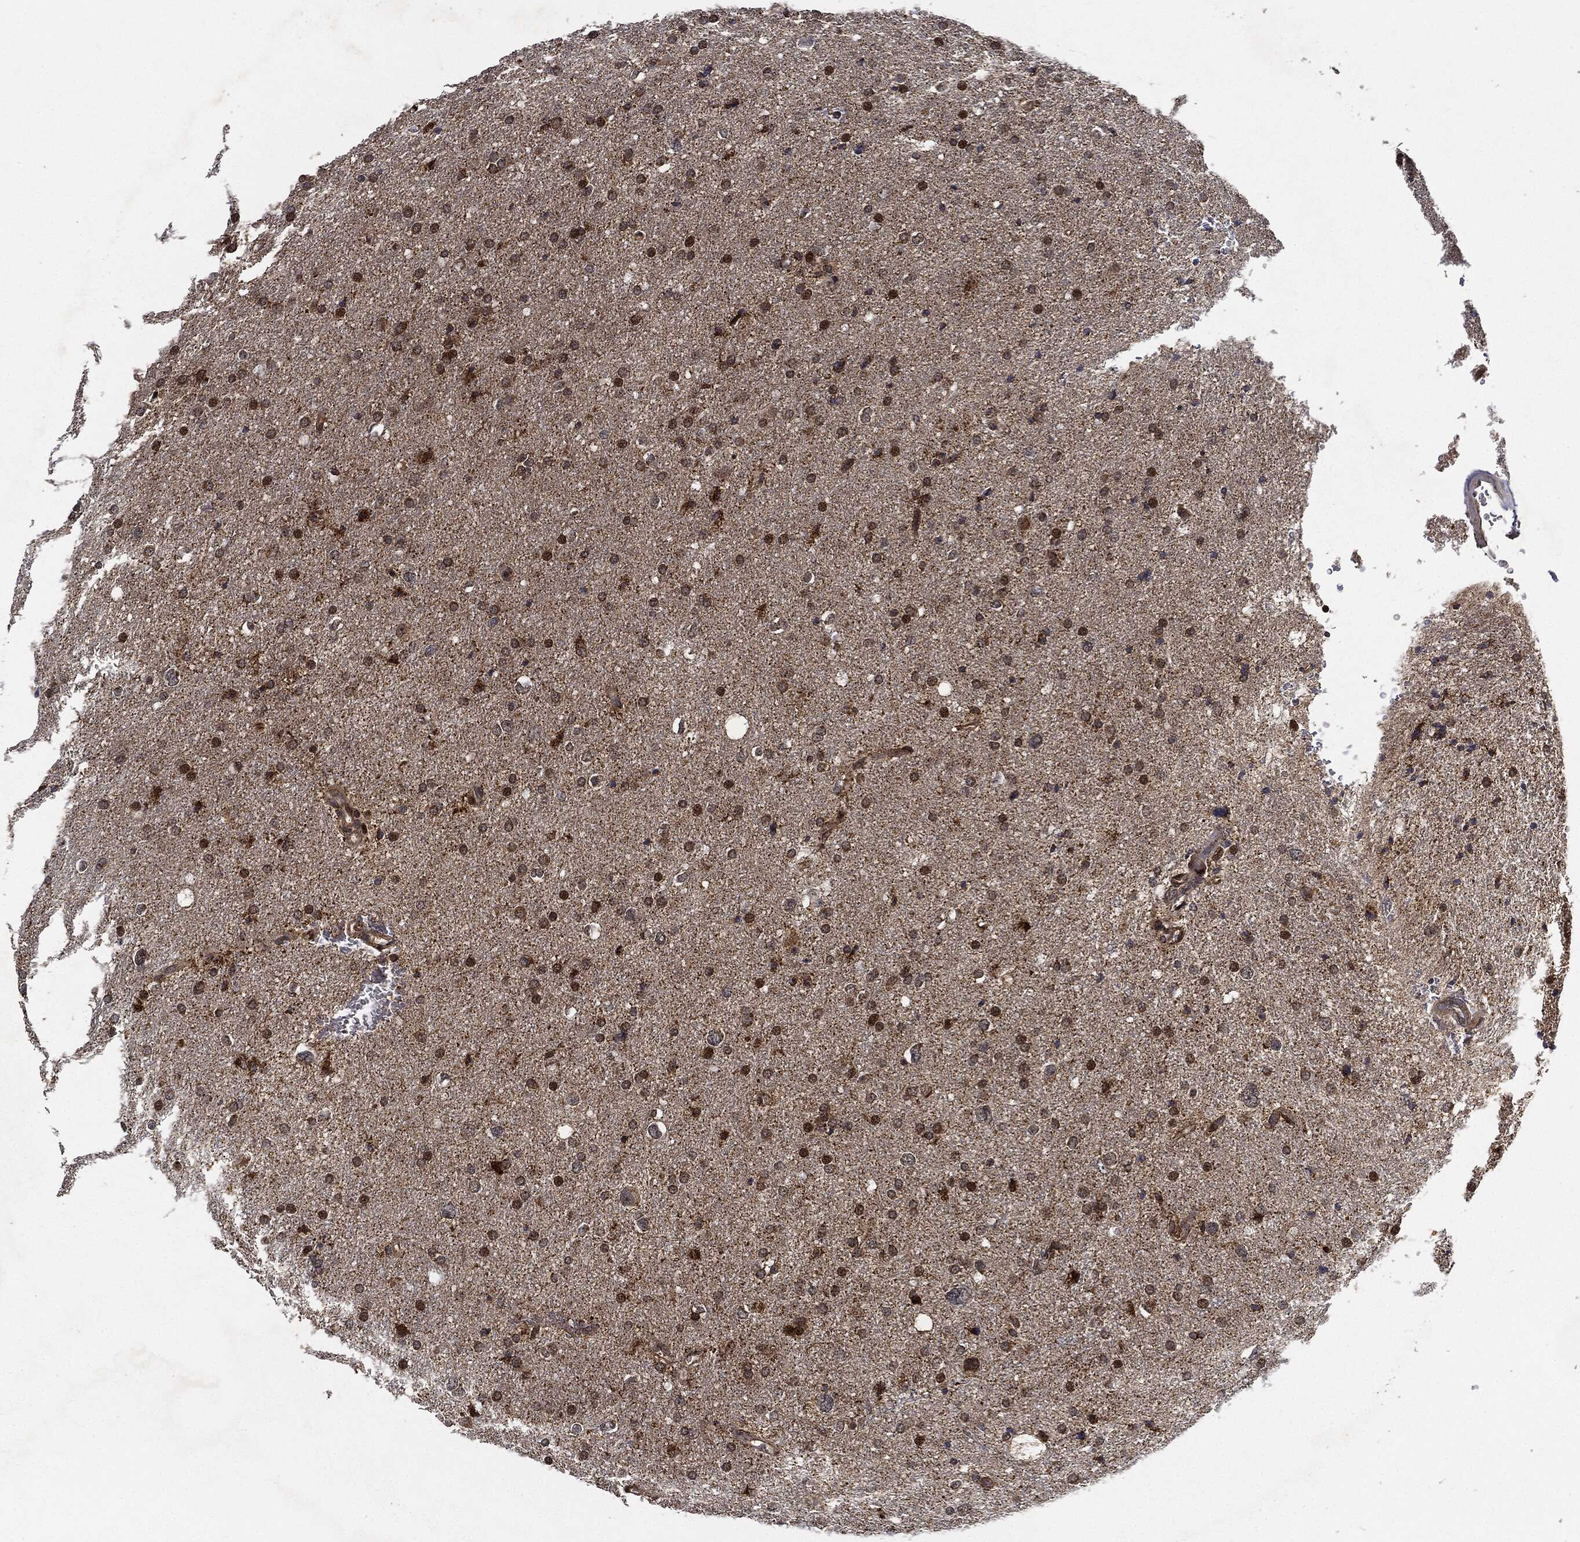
{"staining": {"intensity": "moderate", "quantity": "25%-75%", "location": "cytoplasmic/membranous,nuclear"}, "tissue": "glioma", "cell_type": "Tumor cells", "image_type": "cancer", "snomed": [{"axis": "morphology", "description": "Glioma, malignant, Low grade"}, {"axis": "topography", "description": "Brain"}], "caption": "Human malignant glioma (low-grade) stained for a protein (brown) displays moderate cytoplasmic/membranous and nuclear positive staining in about 25%-75% of tumor cells.", "gene": "RNASEL", "patient": {"sex": "female", "age": 37}}